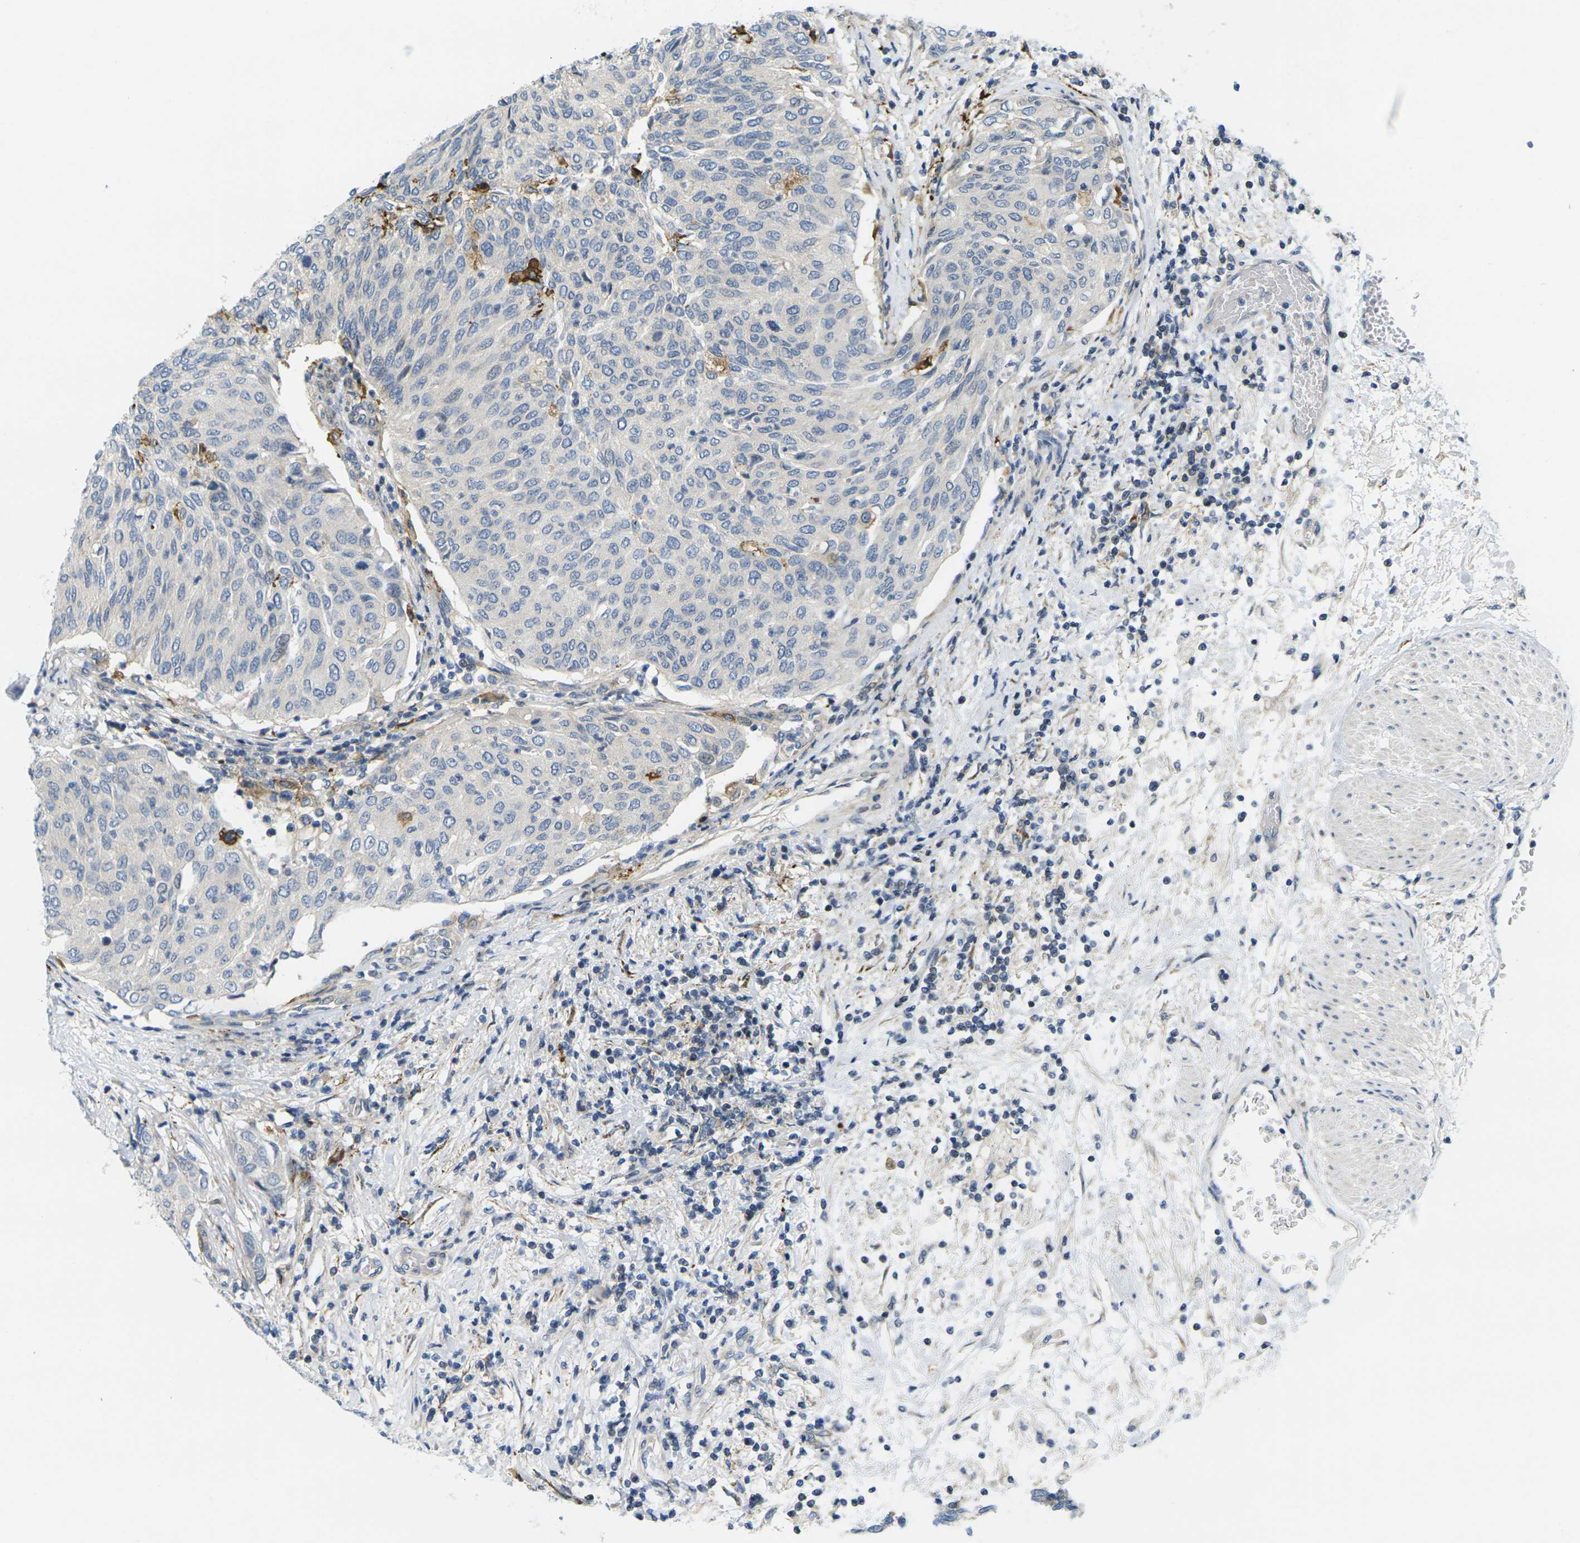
{"staining": {"intensity": "negative", "quantity": "none", "location": "none"}, "tissue": "urothelial cancer", "cell_type": "Tumor cells", "image_type": "cancer", "snomed": [{"axis": "morphology", "description": "Urothelial carcinoma, Low grade"}, {"axis": "topography", "description": "Urinary bladder"}], "caption": "This is a micrograph of IHC staining of urothelial cancer, which shows no staining in tumor cells.", "gene": "ROBO2", "patient": {"sex": "female", "age": 79}}